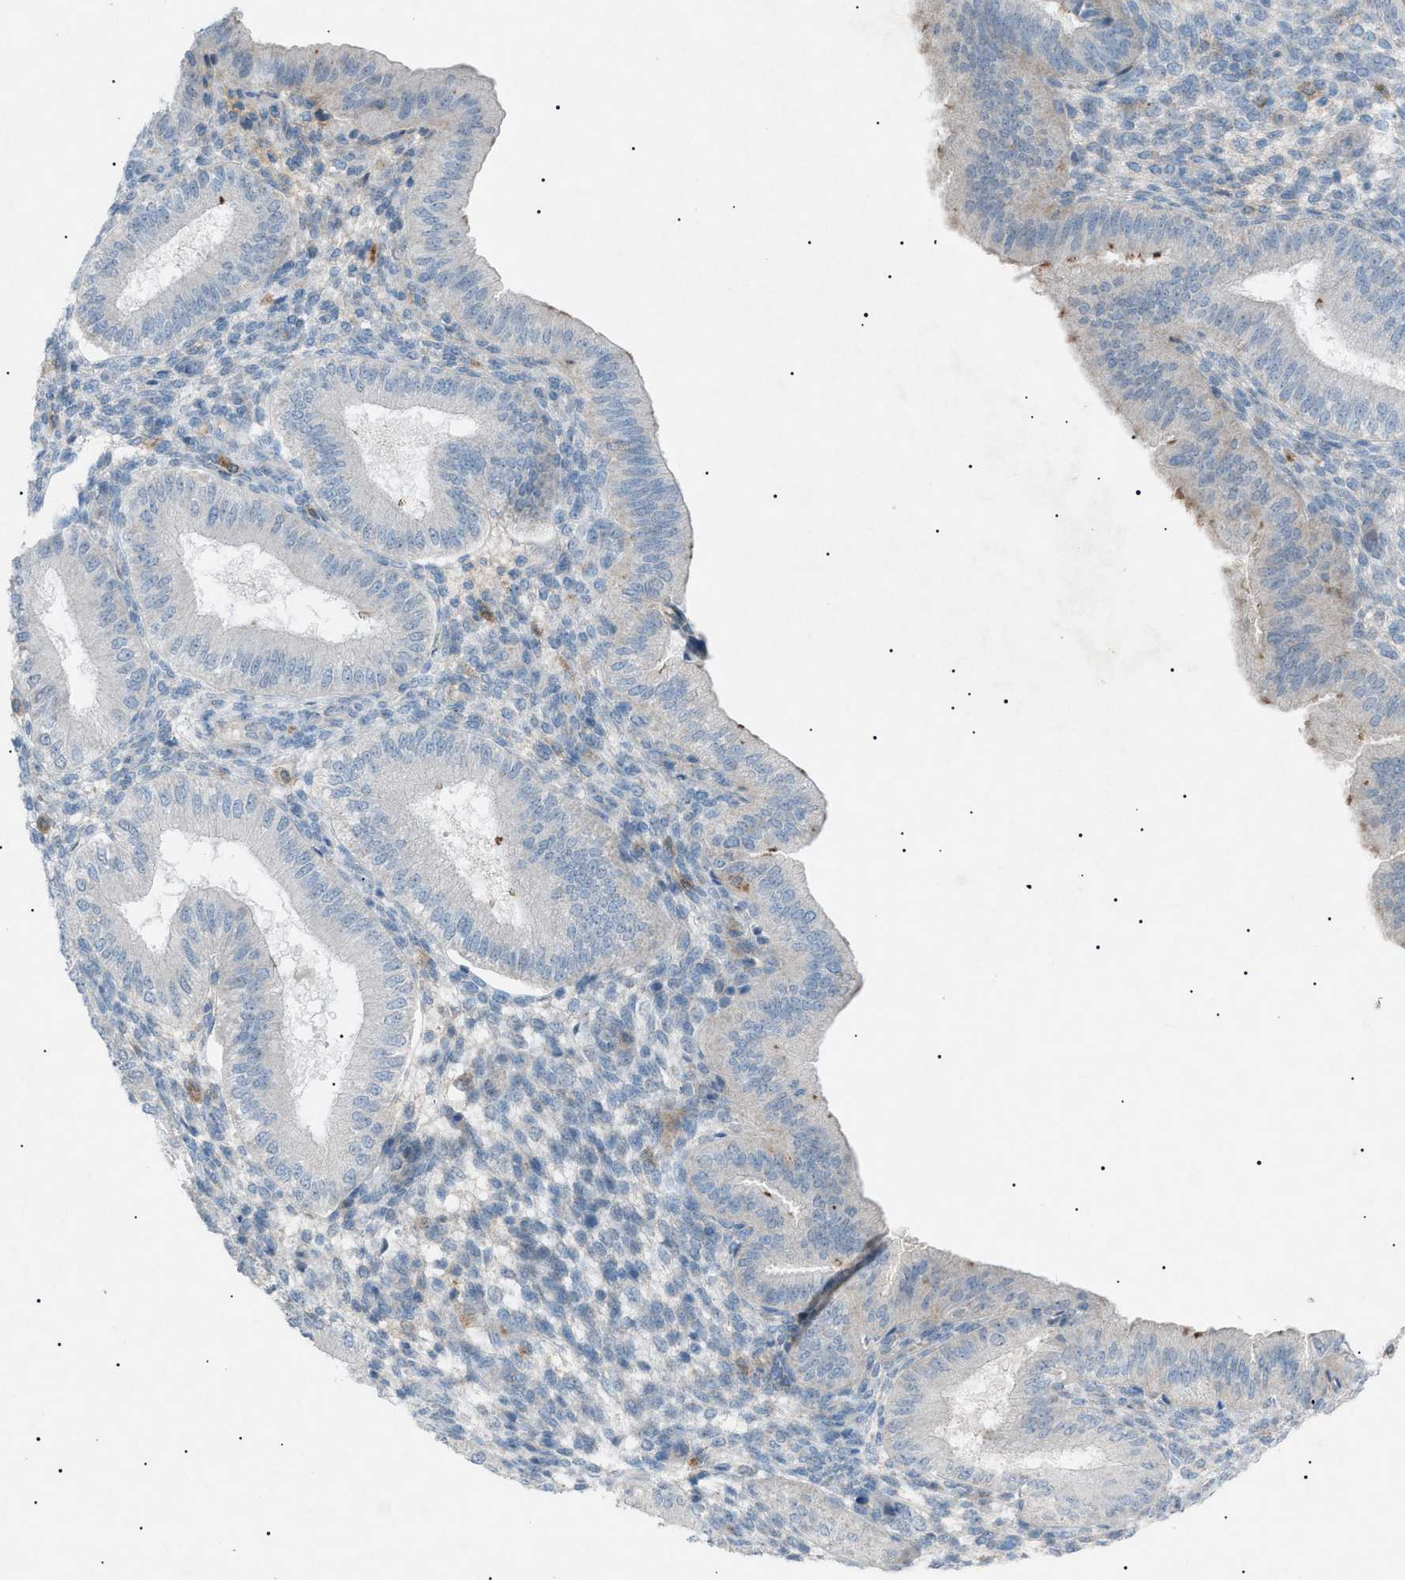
{"staining": {"intensity": "negative", "quantity": "none", "location": "none"}, "tissue": "endometrium", "cell_type": "Cells in endometrial stroma", "image_type": "normal", "snomed": [{"axis": "morphology", "description": "Normal tissue, NOS"}, {"axis": "topography", "description": "Endometrium"}], "caption": "This is an immunohistochemistry photomicrograph of benign endometrium. There is no staining in cells in endometrial stroma.", "gene": "BTK", "patient": {"sex": "female", "age": 39}}